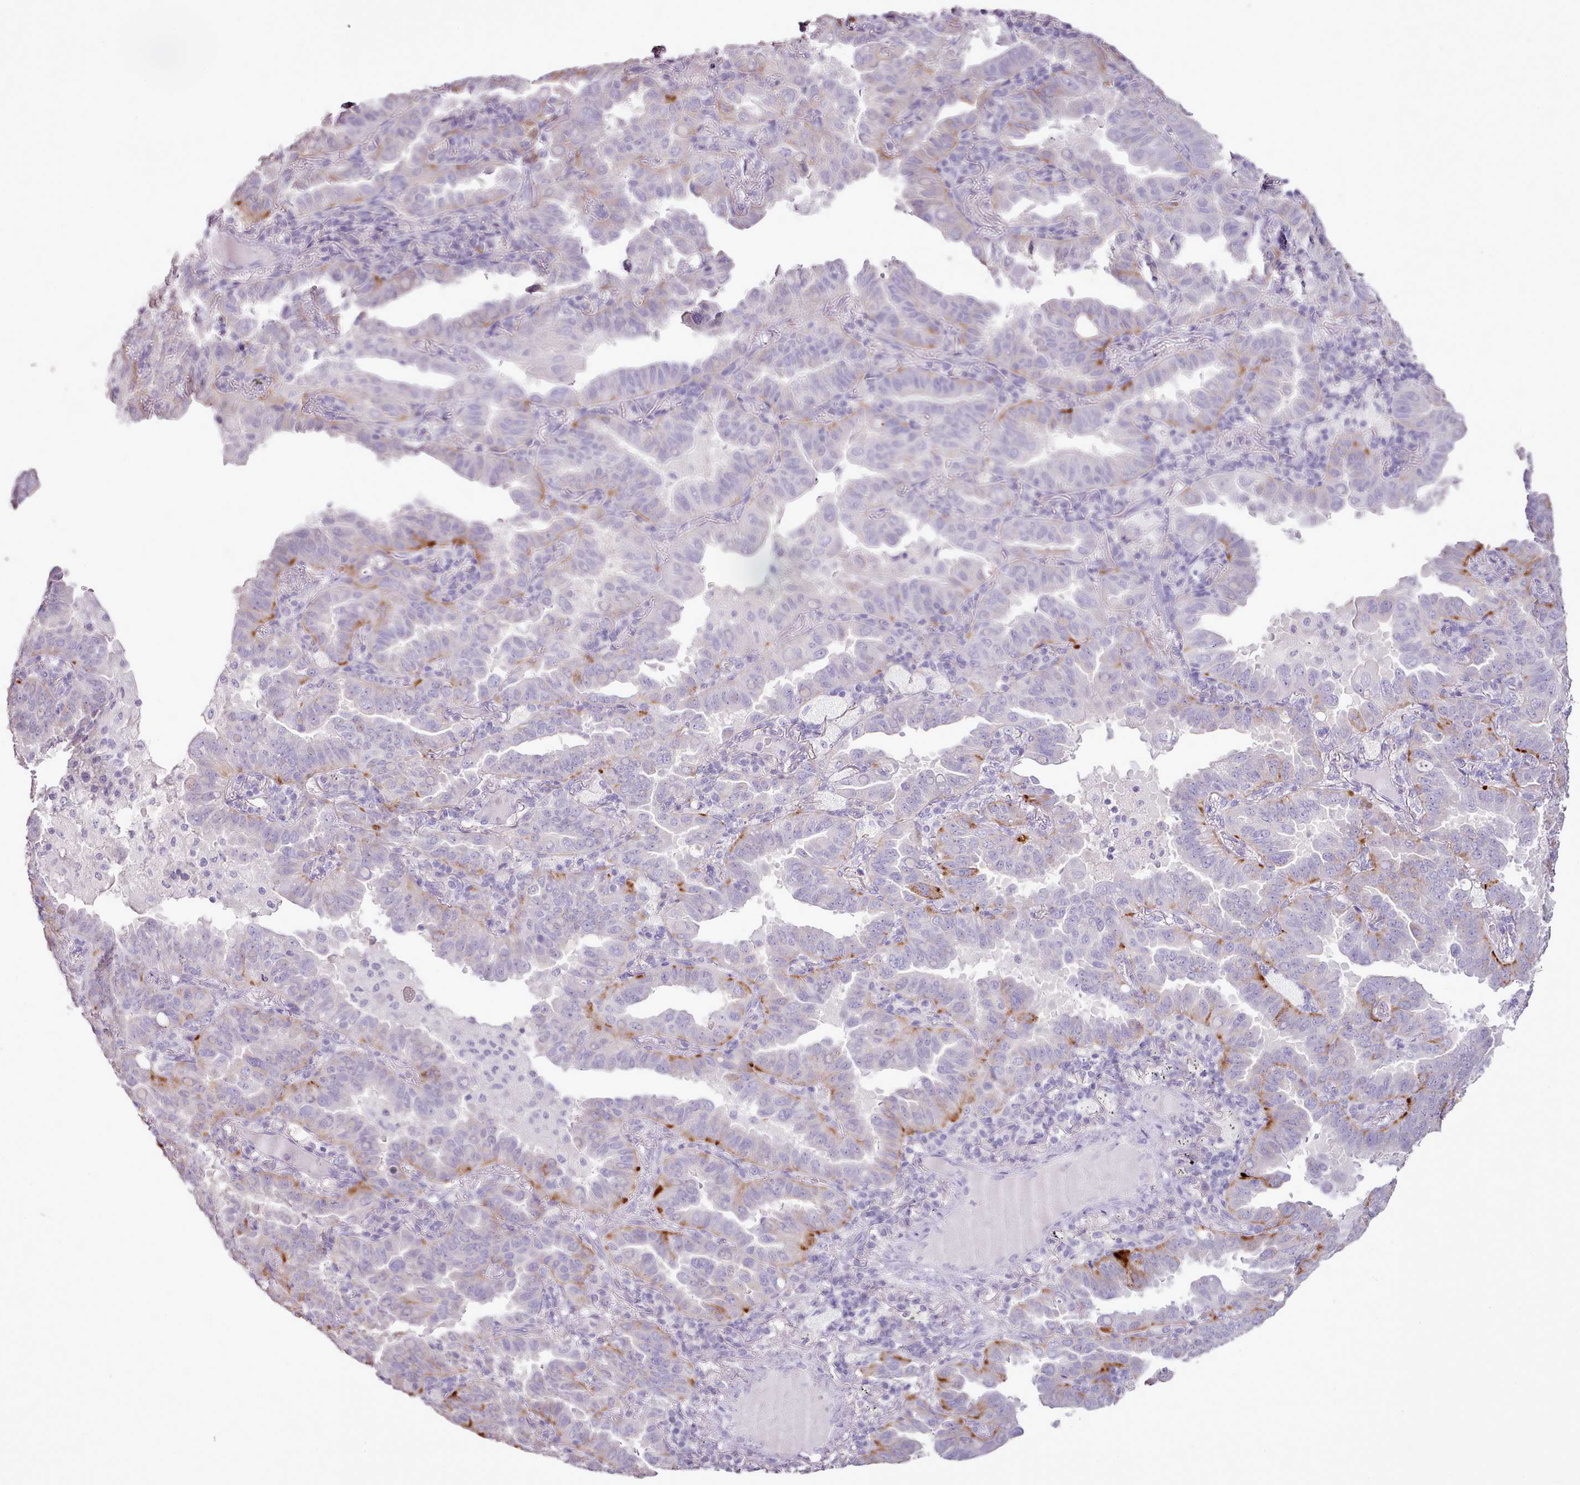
{"staining": {"intensity": "strong", "quantity": "<25%", "location": "cytoplasmic/membranous"}, "tissue": "lung cancer", "cell_type": "Tumor cells", "image_type": "cancer", "snomed": [{"axis": "morphology", "description": "Adenocarcinoma, NOS"}, {"axis": "topography", "description": "Lung"}], "caption": "Immunohistochemical staining of lung cancer (adenocarcinoma) displays strong cytoplasmic/membranous protein positivity in about <25% of tumor cells. (DAB IHC with brightfield microscopy, high magnification).", "gene": "BLOC1S2", "patient": {"sex": "male", "age": 64}}